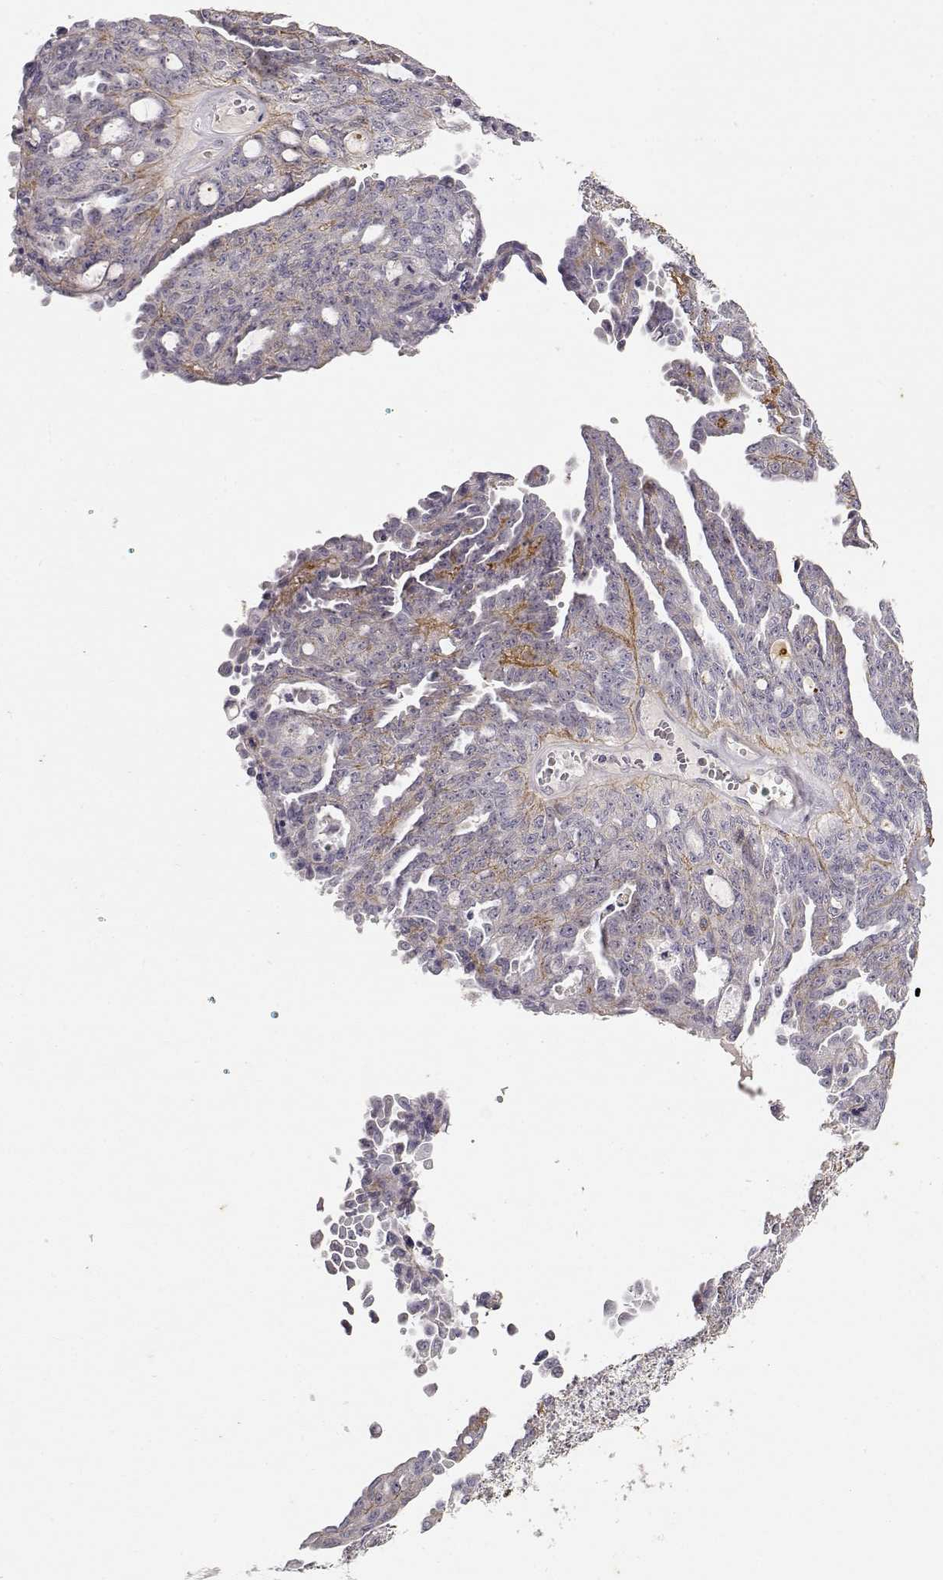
{"staining": {"intensity": "negative", "quantity": "none", "location": "none"}, "tissue": "ovarian cancer", "cell_type": "Tumor cells", "image_type": "cancer", "snomed": [{"axis": "morphology", "description": "Cystadenocarcinoma, serous, NOS"}, {"axis": "topography", "description": "Ovary"}], "caption": "Image shows no protein expression in tumor cells of ovarian cancer (serous cystadenocarcinoma) tissue.", "gene": "LAMA5", "patient": {"sex": "female", "age": 71}}